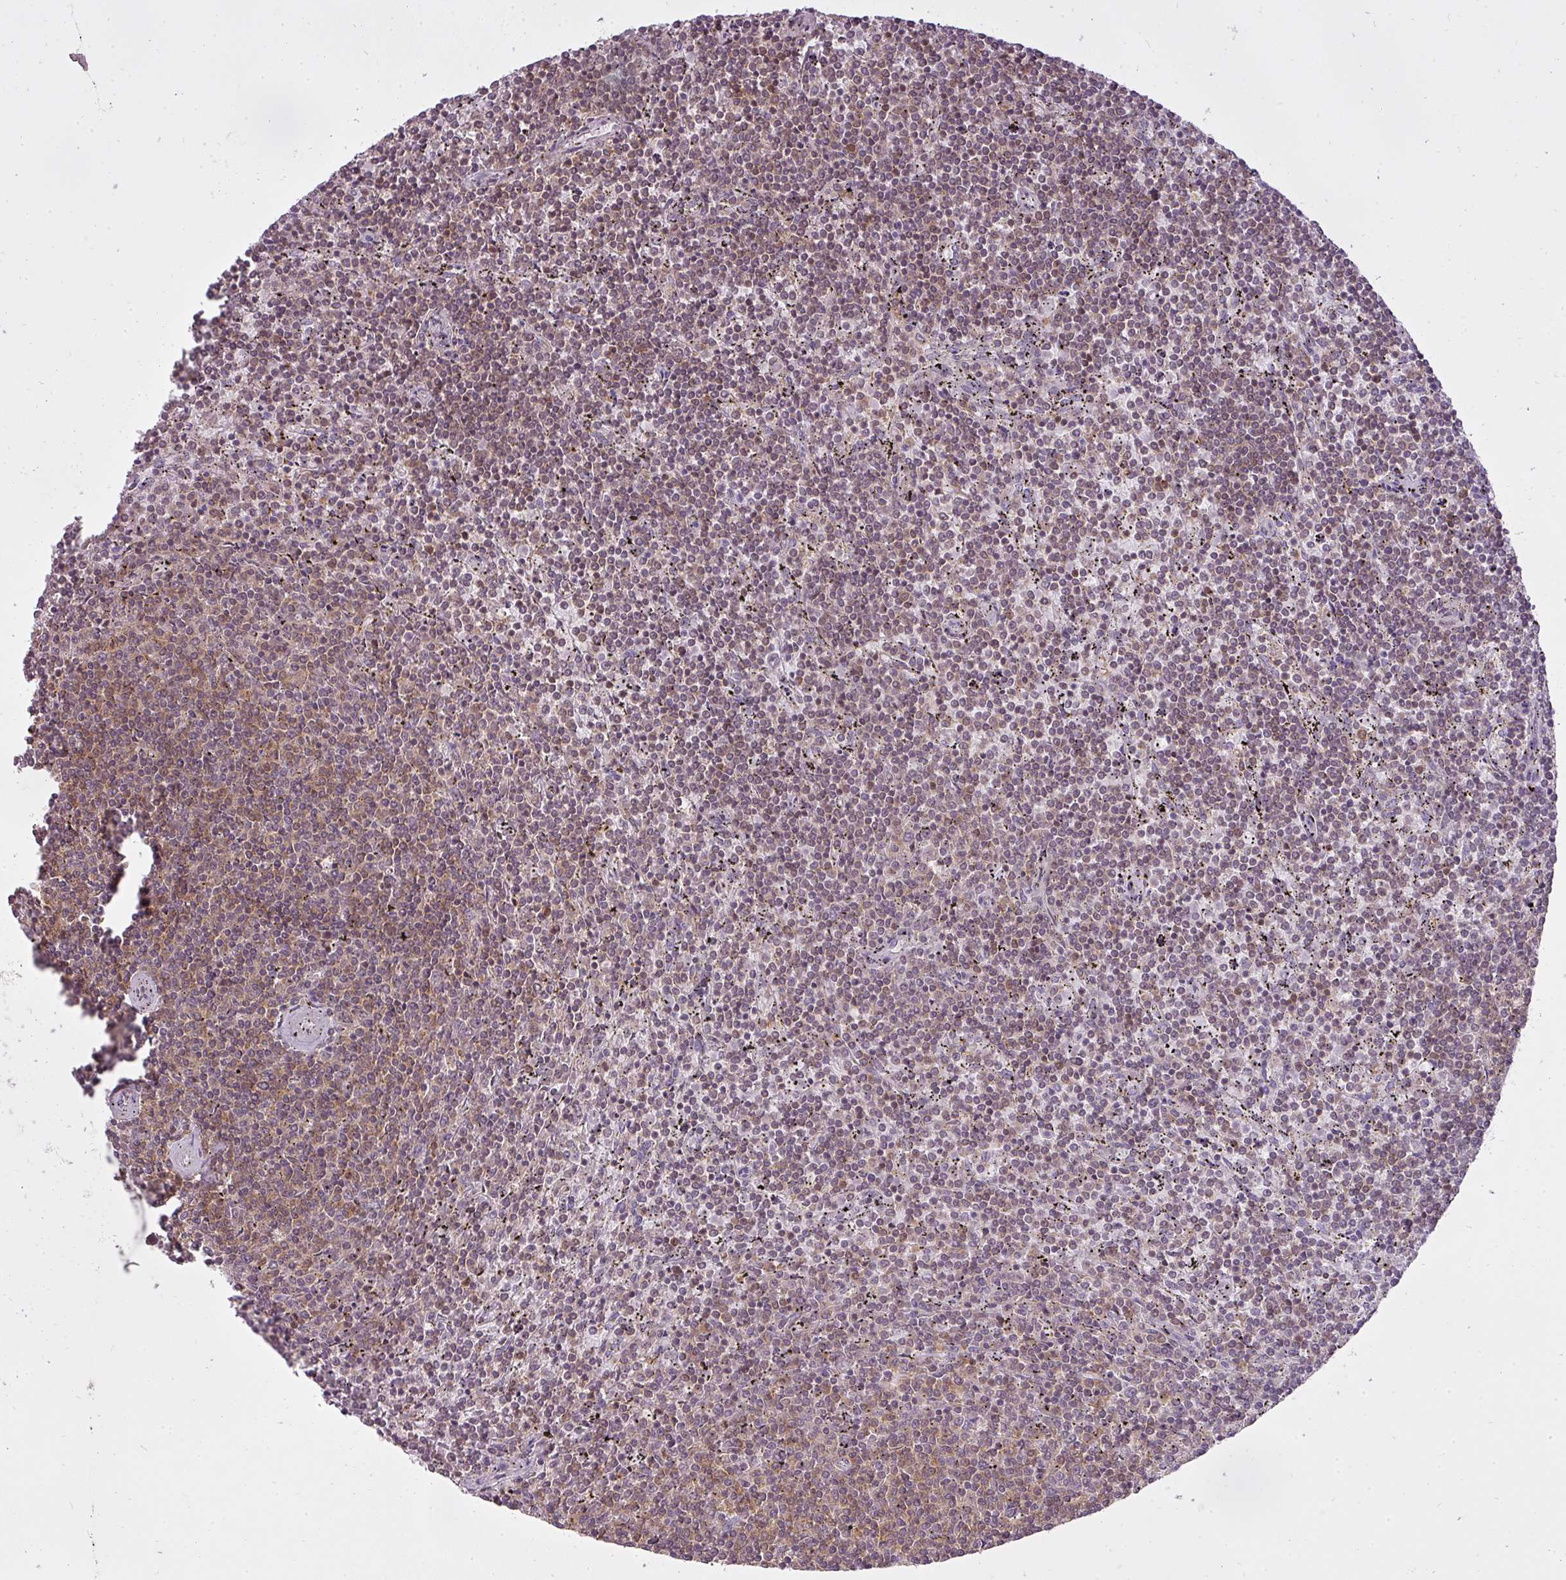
{"staining": {"intensity": "moderate", "quantity": "25%-75%", "location": "cytoplasmic/membranous,nuclear"}, "tissue": "lymphoma", "cell_type": "Tumor cells", "image_type": "cancer", "snomed": [{"axis": "morphology", "description": "Malignant lymphoma, non-Hodgkin's type, Low grade"}, {"axis": "topography", "description": "Spleen"}], "caption": "There is medium levels of moderate cytoplasmic/membranous and nuclear staining in tumor cells of malignant lymphoma, non-Hodgkin's type (low-grade), as demonstrated by immunohistochemical staining (brown color).", "gene": "STK4", "patient": {"sex": "female", "age": 50}}